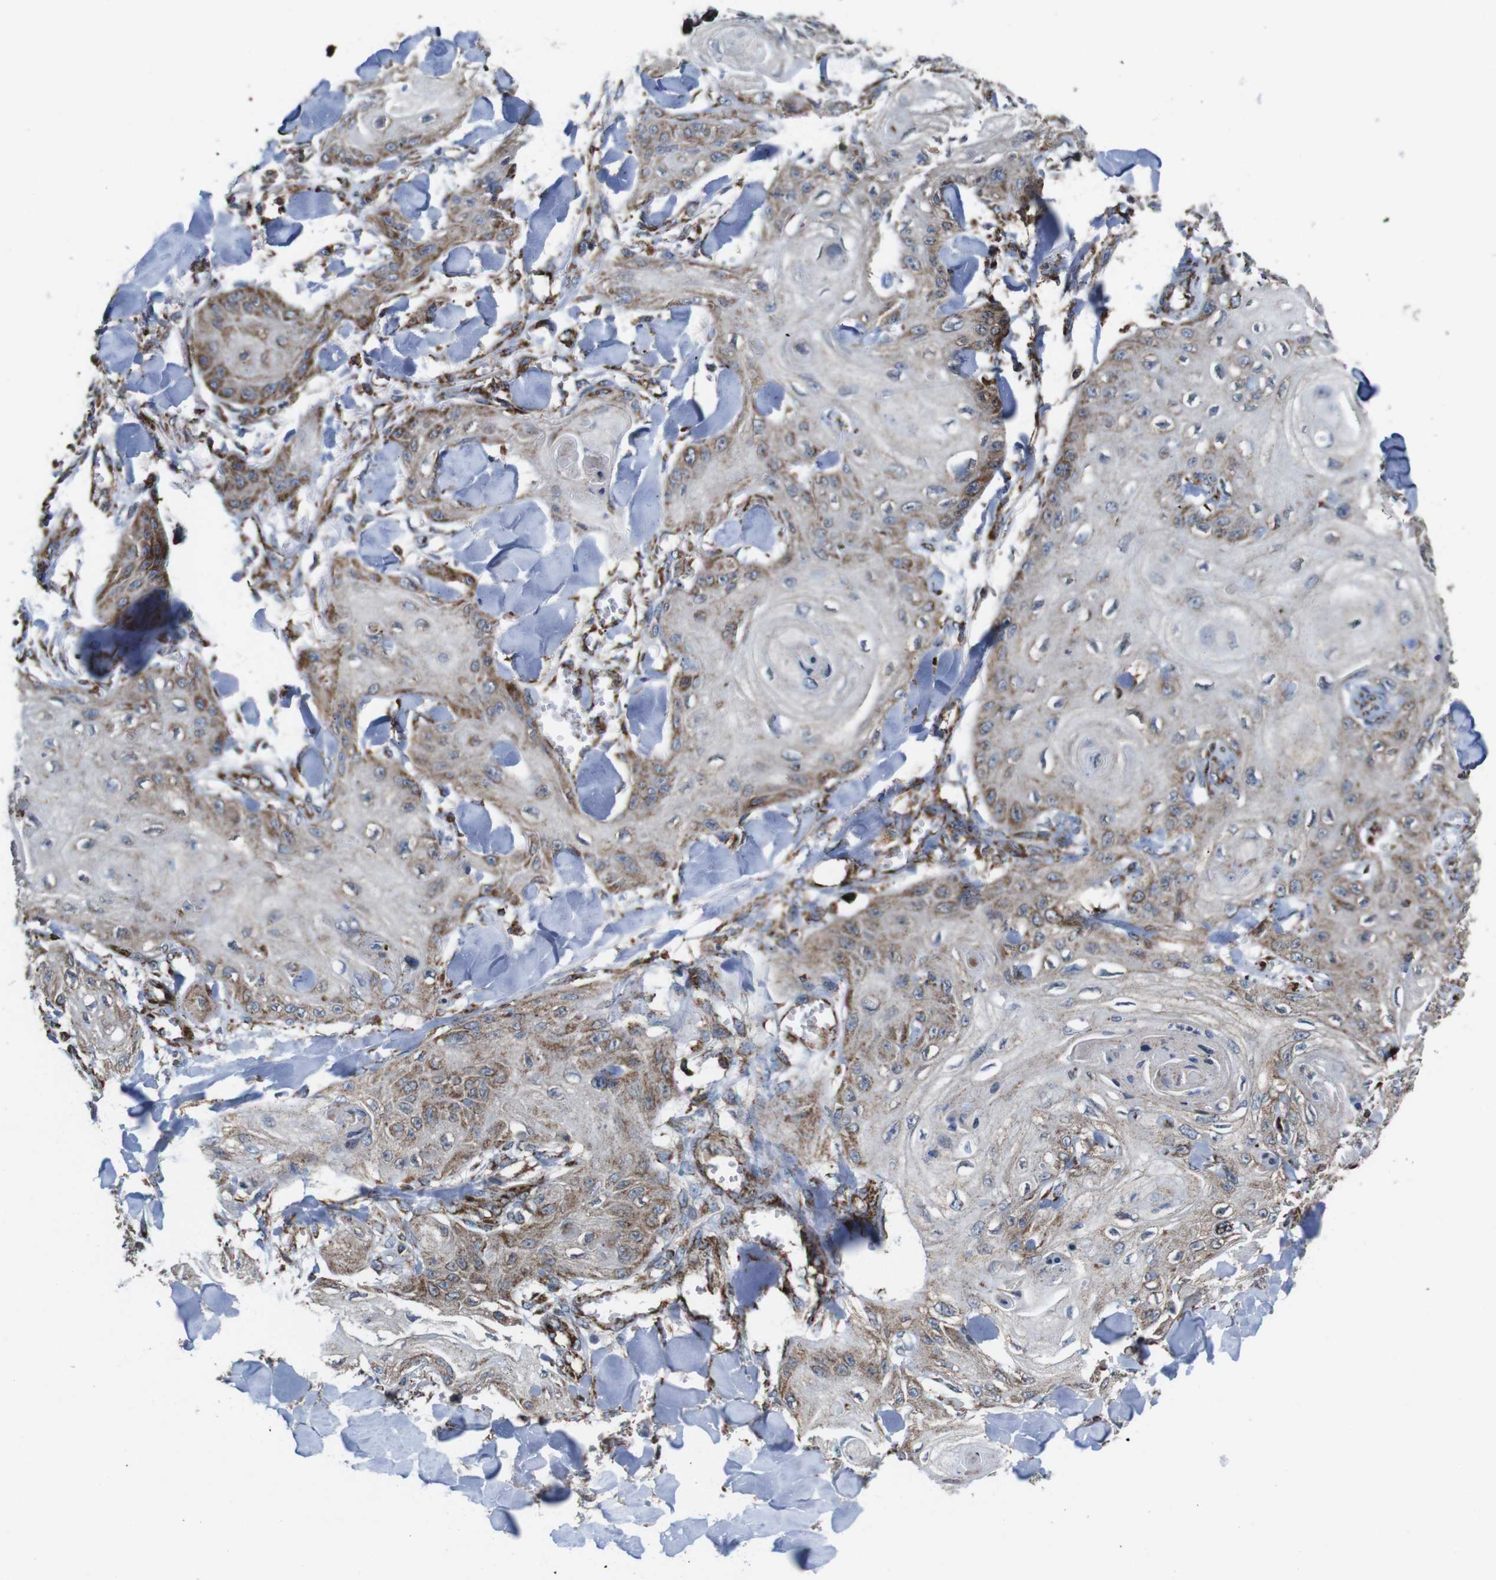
{"staining": {"intensity": "moderate", "quantity": "<25%", "location": "cytoplasmic/membranous"}, "tissue": "skin cancer", "cell_type": "Tumor cells", "image_type": "cancer", "snomed": [{"axis": "morphology", "description": "Squamous cell carcinoma, NOS"}, {"axis": "topography", "description": "Skin"}], "caption": "This image shows immunohistochemistry (IHC) staining of human squamous cell carcinoma (skin), with low moderate cytoplasmic/membranous expression in about <25% of tumor cells.", "gene": "HK1", "patient": {"sex": "male", "age": 74}}